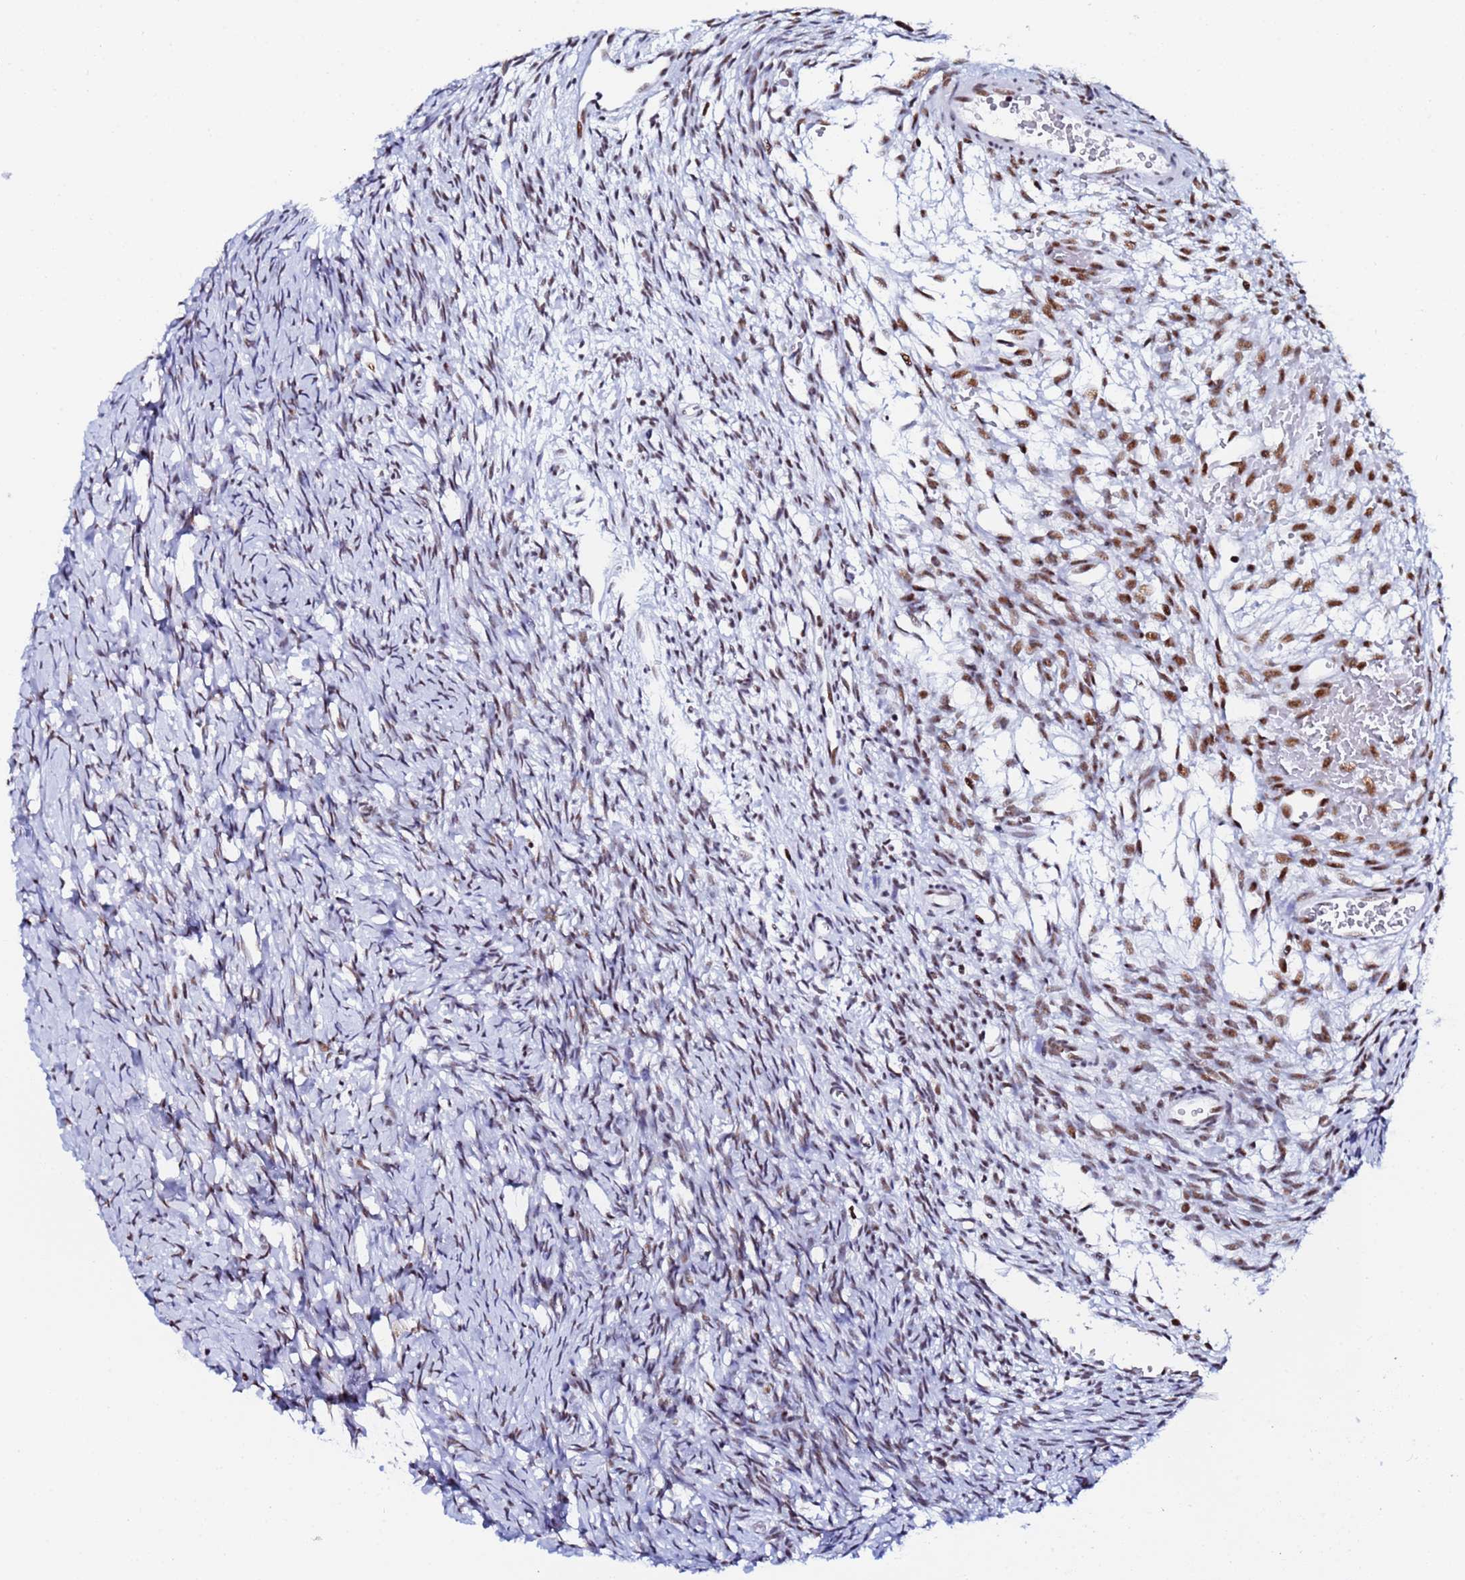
{"staining": {"intensity": "moderate", "quantity": "25%-75%", "location": "nuclear"}, "tissue": "ovary", "cell_type": "Follicle cells", "image_type": "normal", "snomed": [{"axis": "morphology", "description": "Normal tissue, NOS"}, {"axis": "topography", "description": "Ovary"}], "caption": "Moderate nuclear positivity for a protein is appreciated in about 25%-75% of follicle cells of benign ovary using immunohistochemistry (IHC).", "gene": "SNRPA1", "patient": {"sex": "female", "age": 39}}